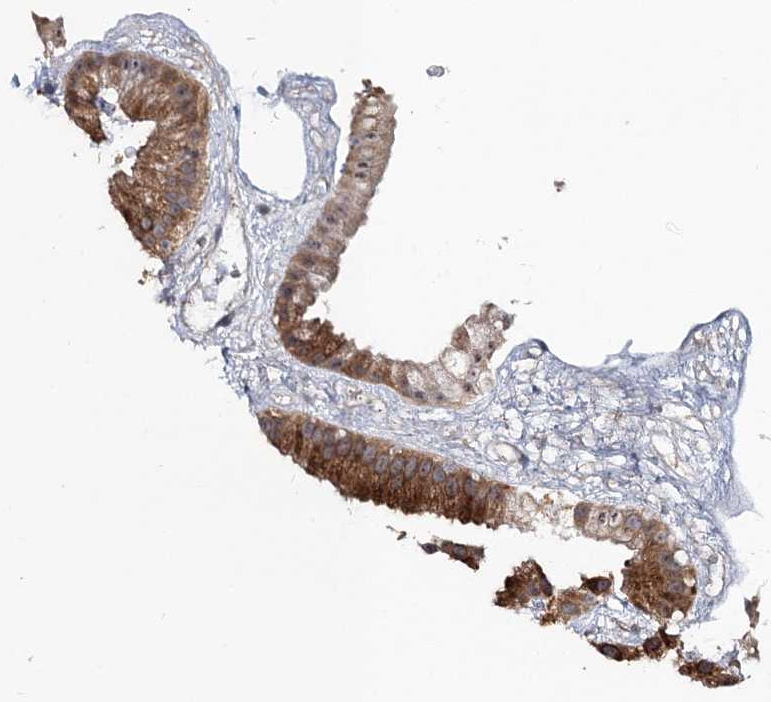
{"staining": {"intensity": "strong", "quantity": ">75%", "location": "cytoplasmic/membranous"}, "tissue": "gallbladder", "cell_type": "Glandular cells", "image_type": "normal", "snomed": [{"axis": "morphology", "description": "Normal tissue, NOS"}, {"axis": "topography", "description": "Gallbladder"}], "caption": "This photomicrograph shows IHC staining of normal gallbladder, with high strong cytoplasmic/membranous staining in approximately >75% of glandular cells.", "gene": "CIB4", "patient": {"sex": "female", "age": 64}}